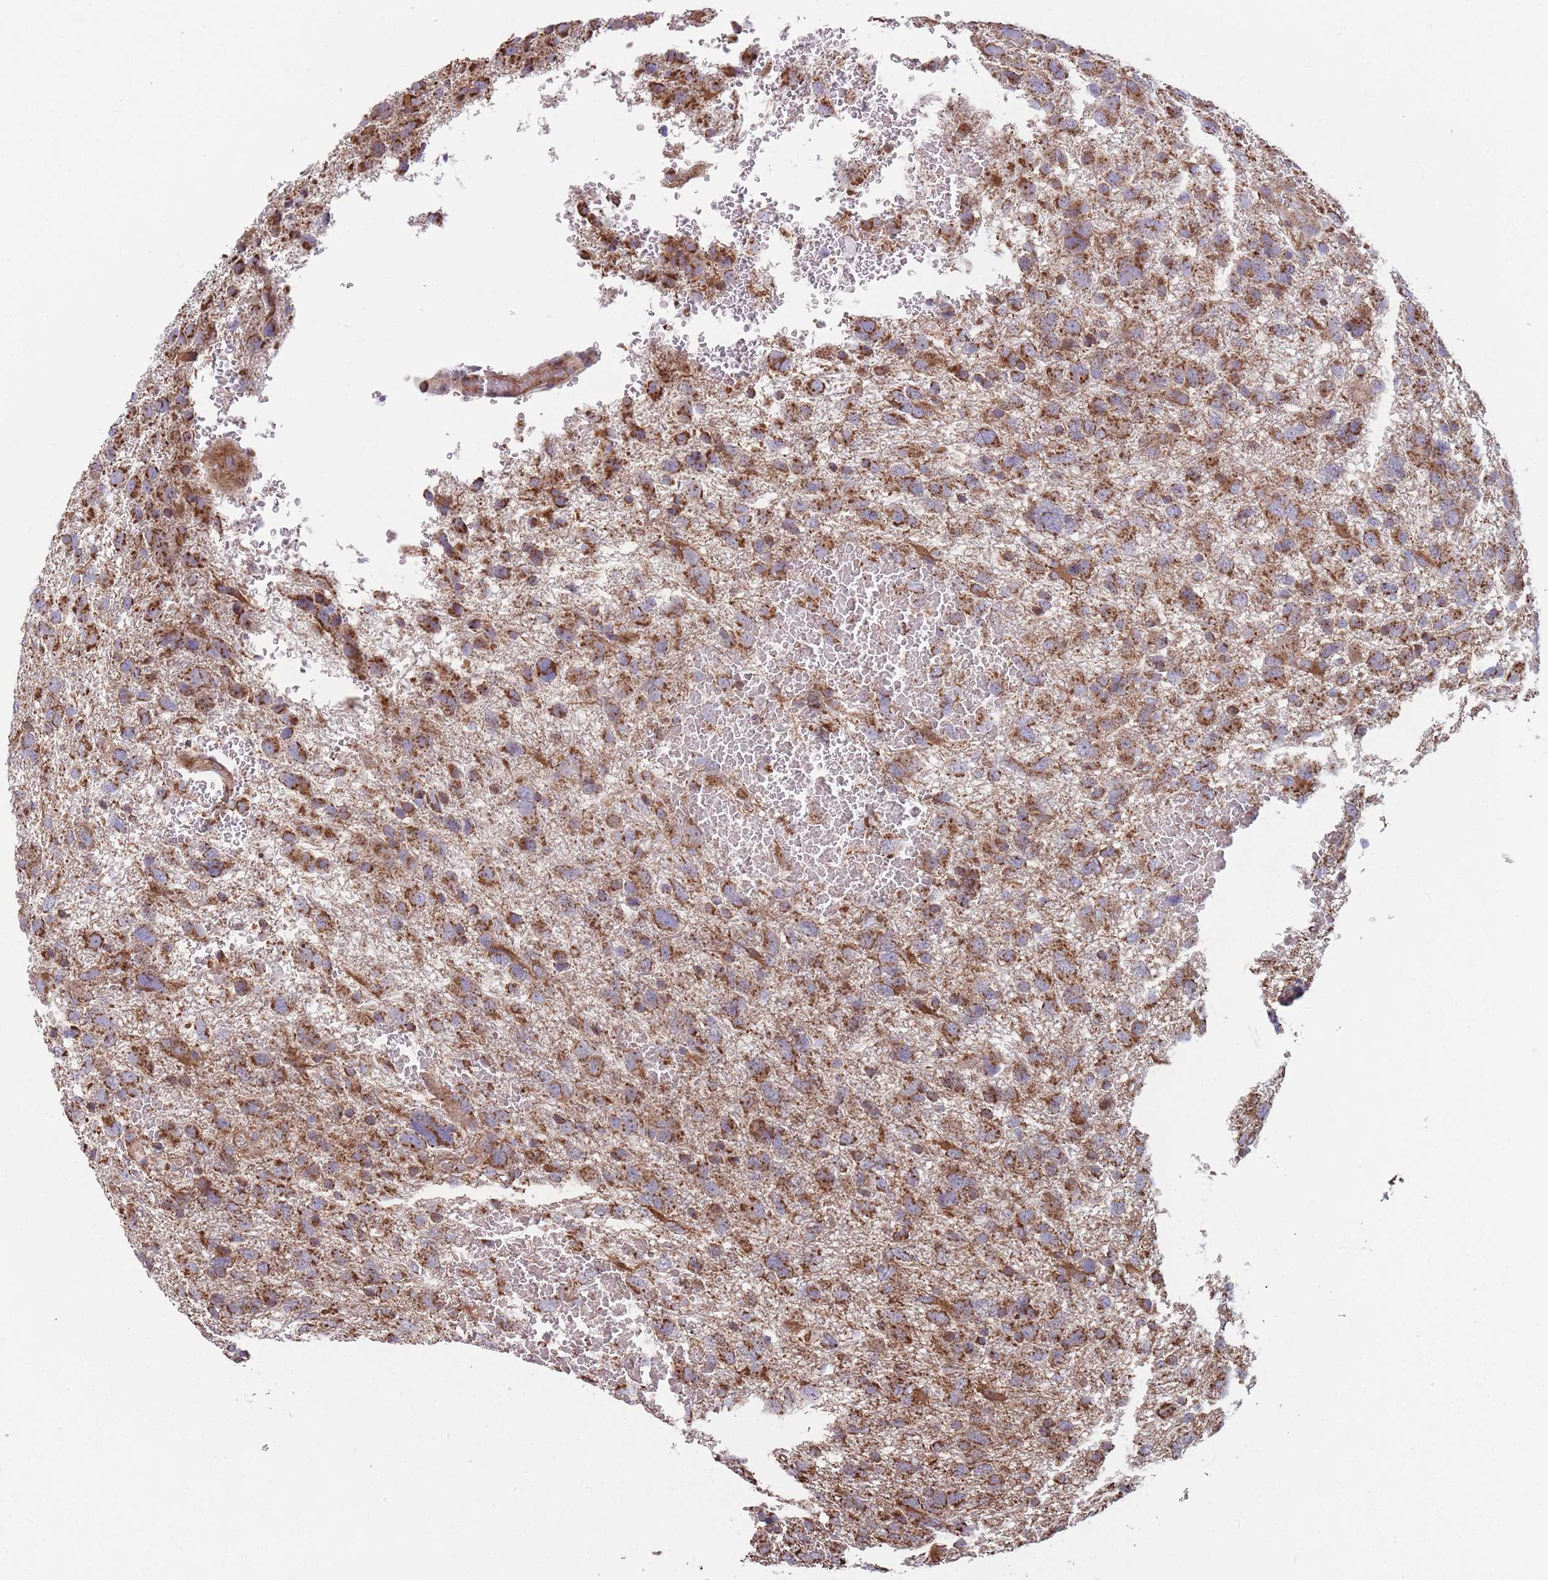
{"staining": {"intensity": "strong", "quantity": ">75%", "location": "cytoplasmic/membranous"}, "tissue": "glioma", "cell_type": "Tumor cells", "image_type": "cancer", "snomed": [{"axis": "morphology", "description": "Glioma, malignant, High grade"}, {"axis": "topography", "description": "Brain"}], "caption": "Immunohistochemistry (IHC) micrograph of glioma stained for a protein (brown), which shows high levels of strong cytoplasmic/membranous expression in approximately >75% of tumor cells.", "gene": "KIF16B", "patient": {"sex": "male", "age": 61}}